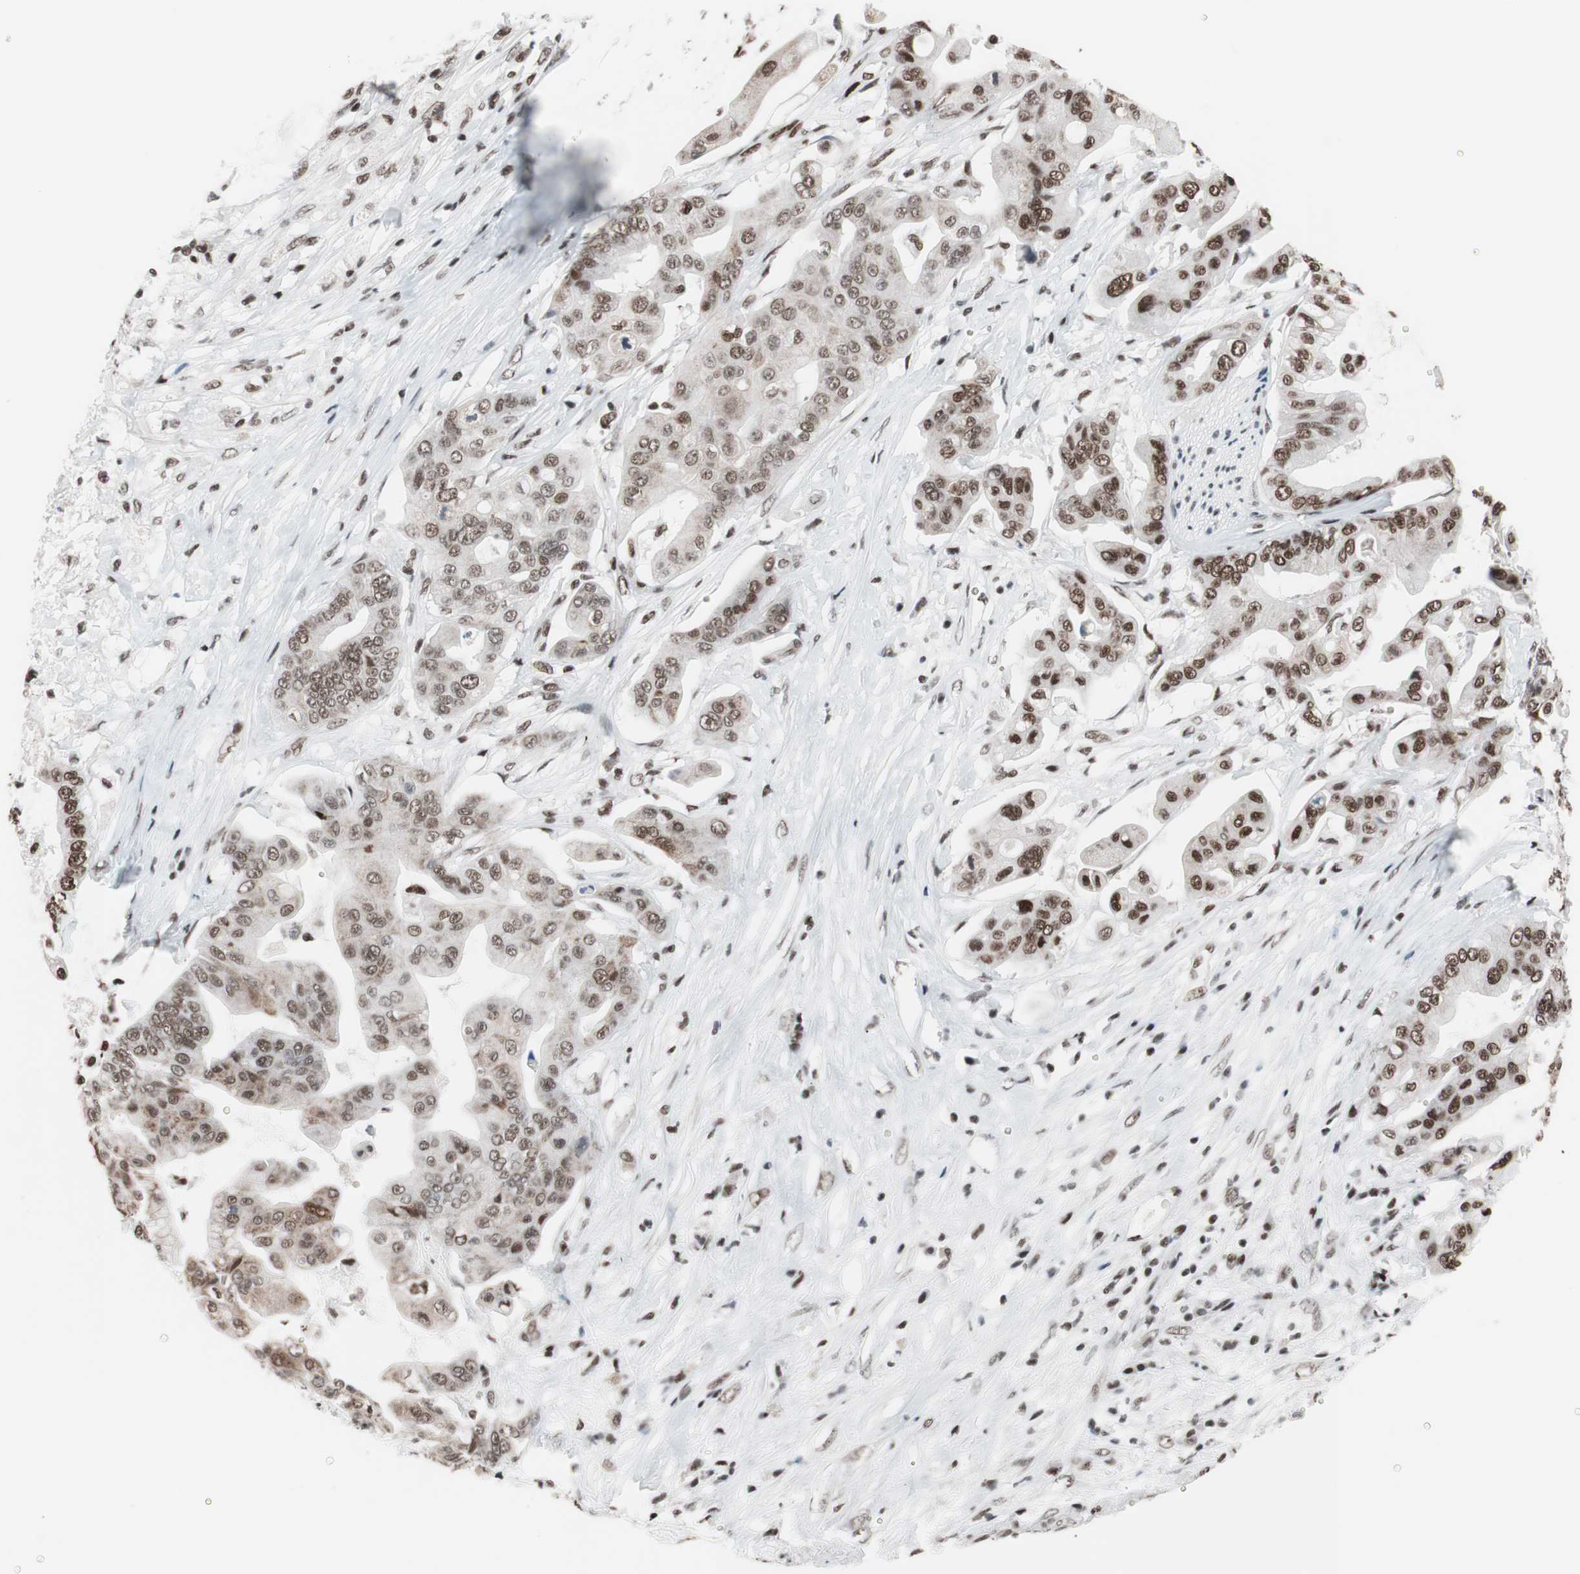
{"staining": {"intensity": "moderate", "quantity": ">75%", "location": "nuclear"}, "tissue": "pancreatic cancer", "cell_type": "Tumor cells", "image_type": "cancer", "snomed": [{"axis": "morphology", "description": "Adenocarcinoma, NOS"}, {"axis": "topography", "description": "Pancreas"}], "caption": "DAB (3,3'-diaminobenzidine) immunohistochemical staining of human pancreatic cancer exhibits moderate nuclear protein positivity in about >75% of tumor cells.", "gene": "ARID1A", "patient": {"sex": "female", "age": 75}}